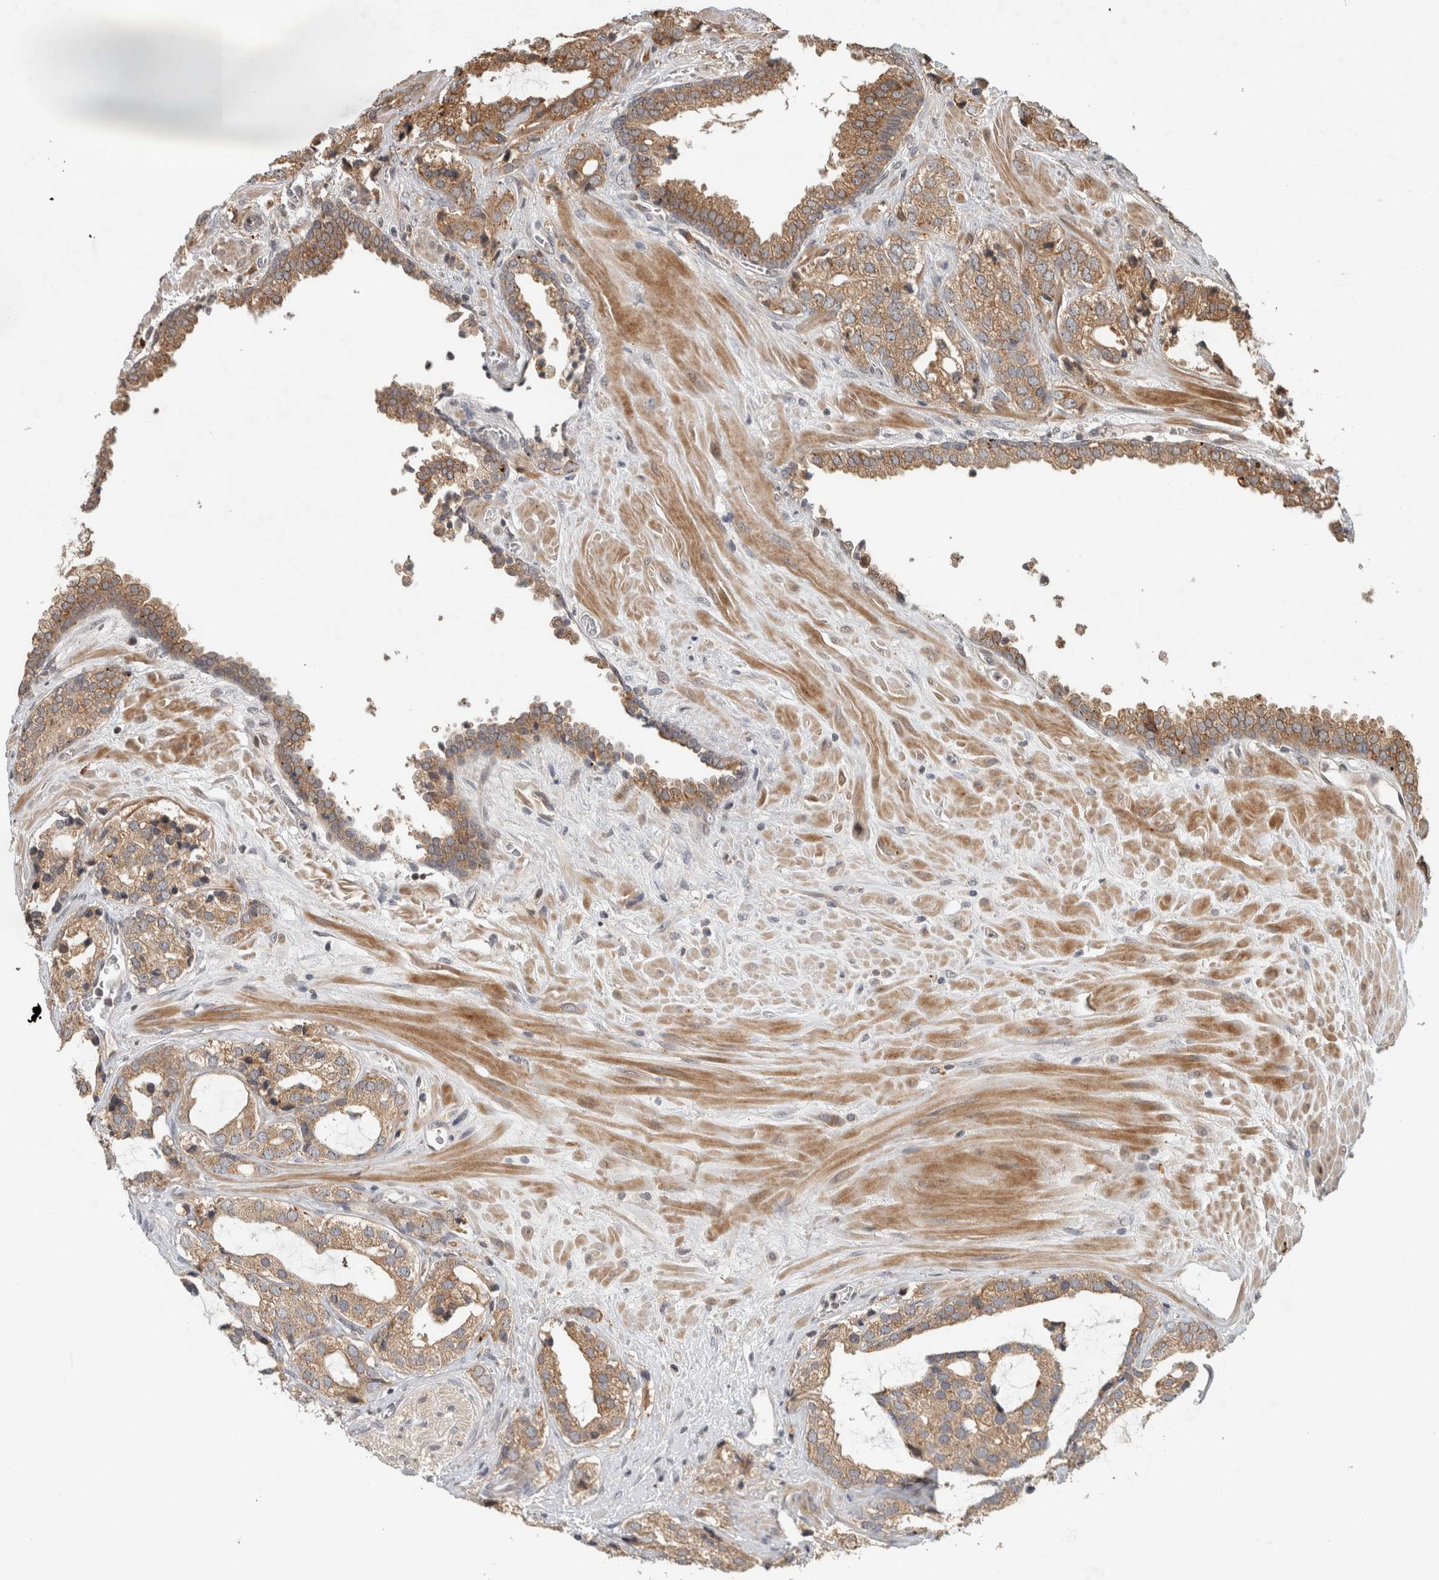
{"staining": {"intensity": "weak", "quantity": ">75%", "location": "cytoplasmic/membranous"}, "tissue": "prostate cancer", "cell_type": "Tumor cells", "image_type": "cancer", "snomed": [{"axis": "morphology", "description": "Adenocarcinoma, High grade"}, {"axis": "topography", "description": "Prostate"}], "caption": "High-grade adenocarcinoma (prostate) stained with a protein marker reveals weak staining in tumor cells.", "gene": "PITPNC1", "patient": {"sex": "male", "age": 66}}